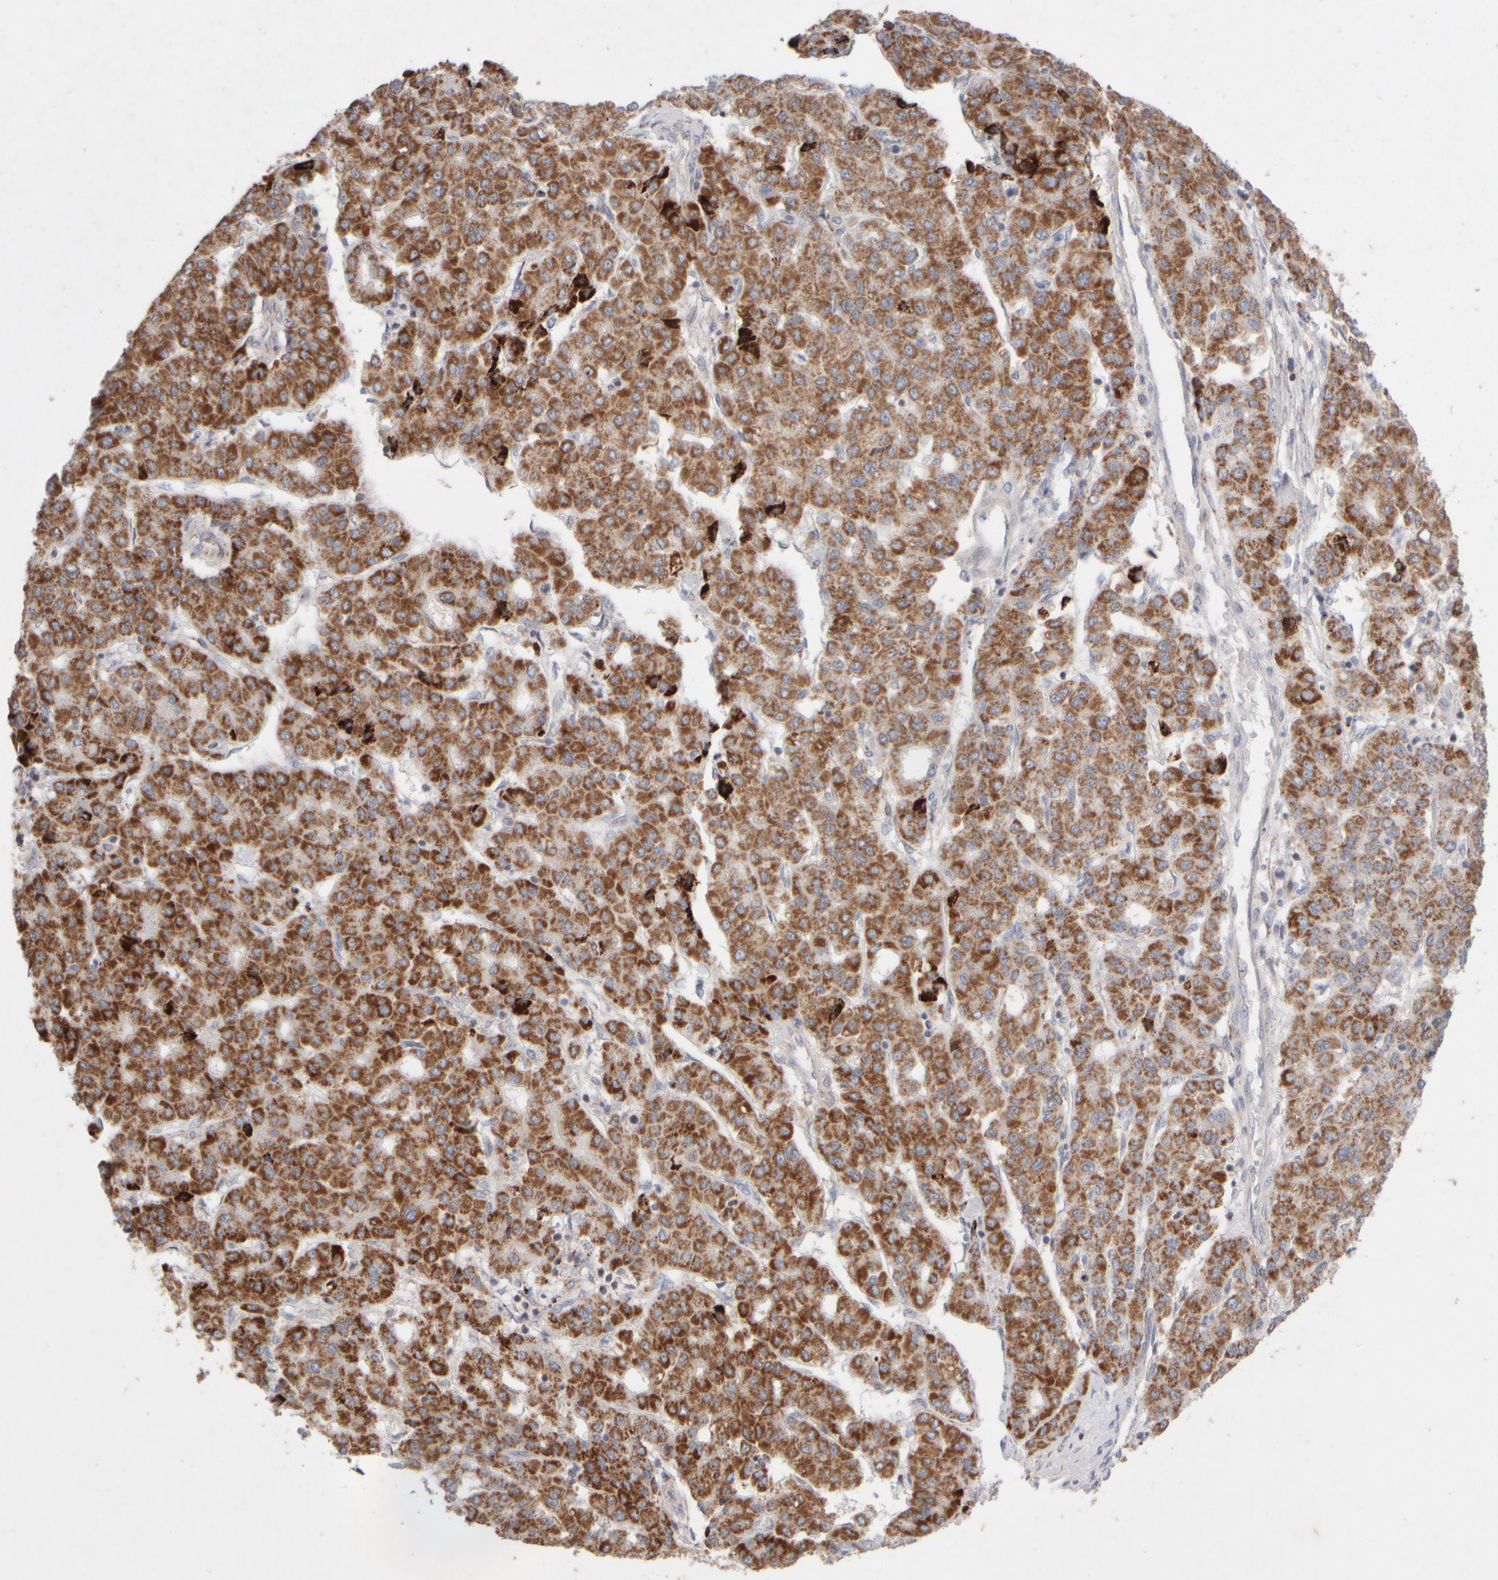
{"staining": {"intensity": "moderate", "quantity": ">75%", "location": "cytoplasmic/membranous"}, "tissue": "liver cancer", "cell_type": "Tumor cells", "image_type": "cancer", "snomed": [{"axis": "morphology", "description": "Carcinoma, Hepatocellular, NOS"}, {"axis": "topography", "description": "Liver"}], "caption": "About >75% of tumor cells in human liver cancer (hepatocellular carcinoma) display moderate cytoplasmic/membranous protein staining as visualized by brown immunohistochemical staining.", "gene": "CHADL", "patient": {"sex": "male", "age": 65}}